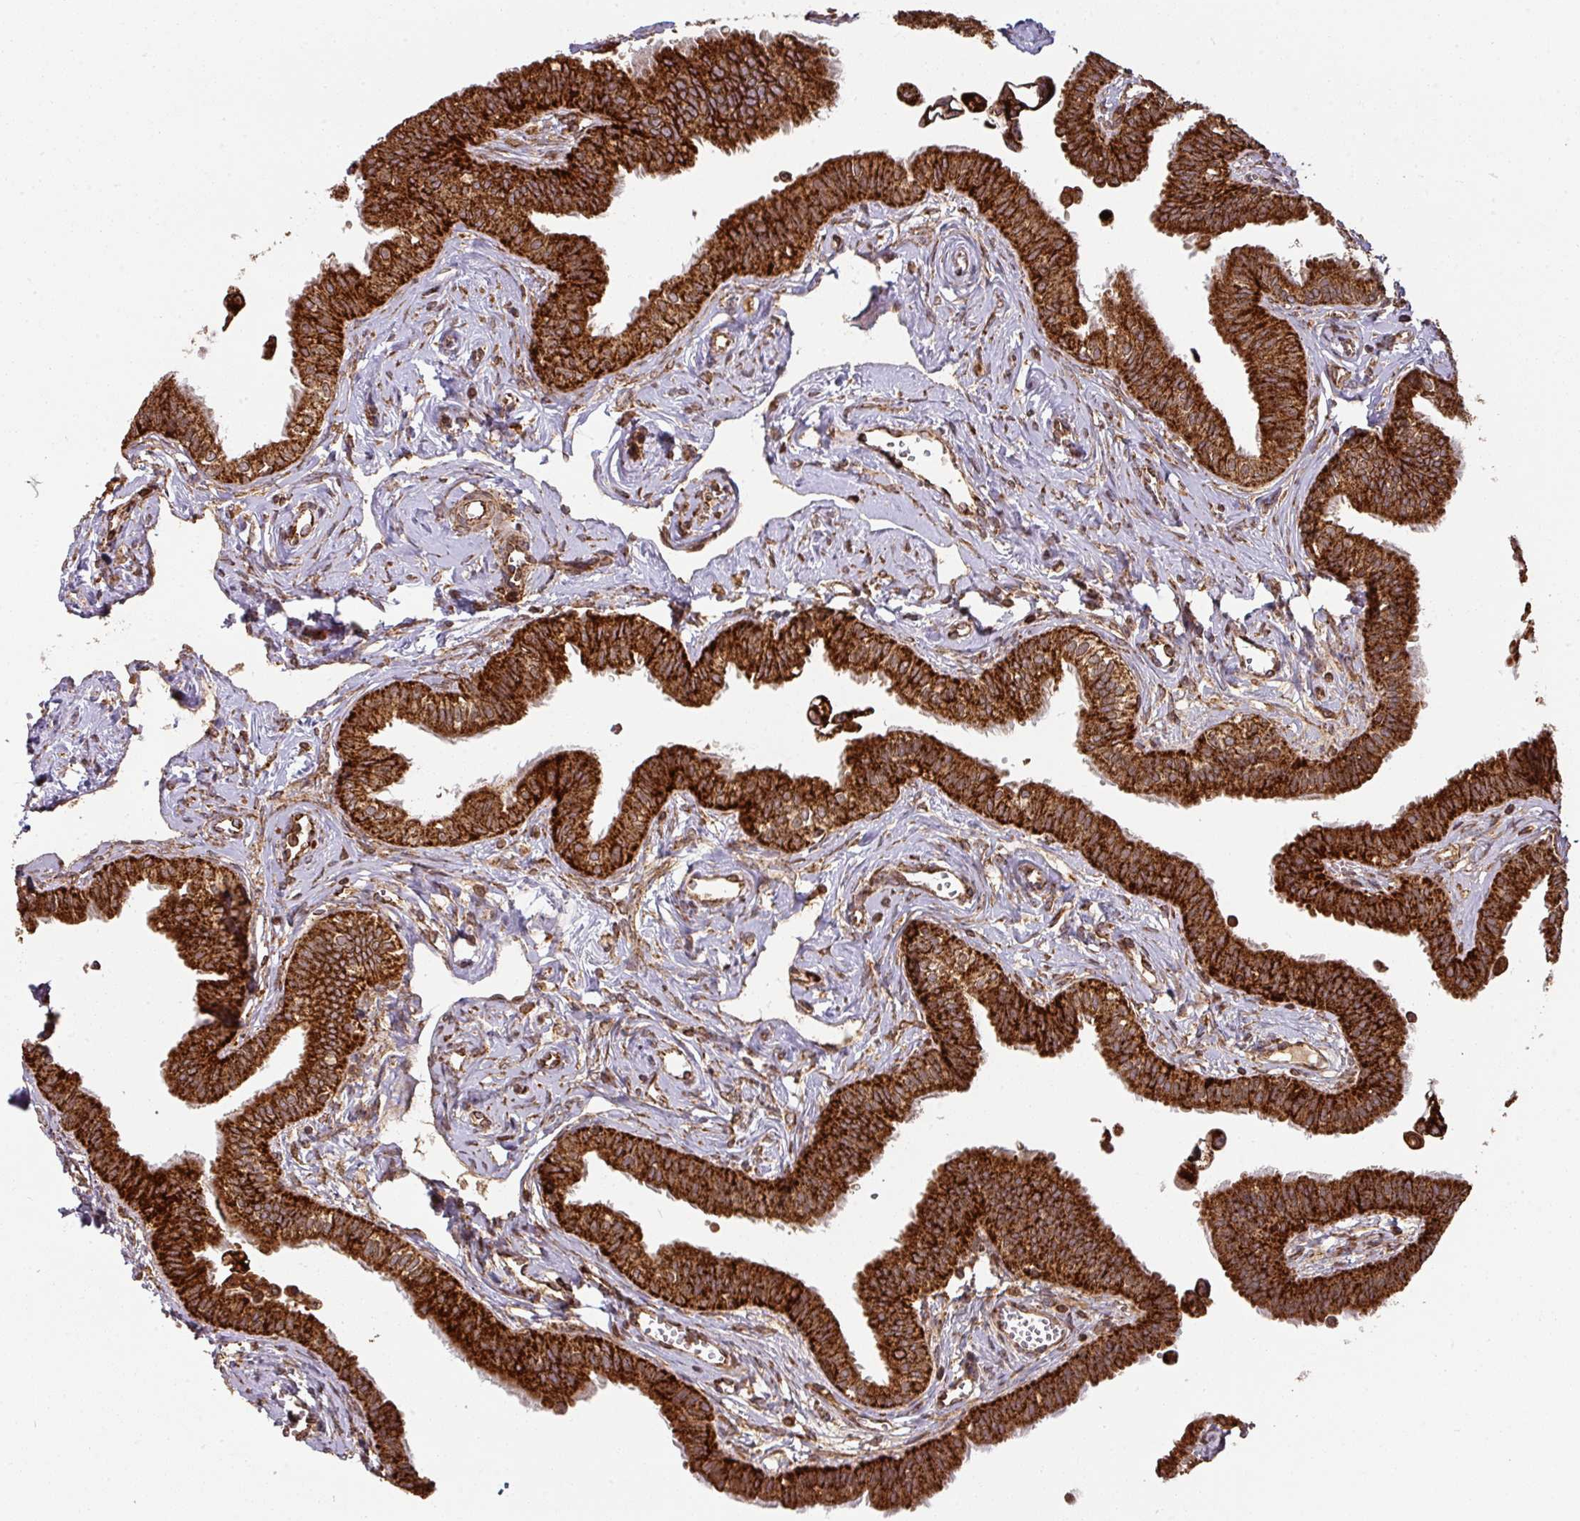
{"staining": {"intensity": "strong", "quantity": ">75%", "location": "cytoplasmic/membranous"}, "tissue": "fallopian tube", "cell_type": "Glandular cells", "image_type": "normal", "snomed": [{"axis": "morphology", "description": "Normal tissue, NOS"}, {"axis": "morphology", "description": "Carcinoma, NOS"}, {"axis": "topography", "description": "Fallopian tube"}, {"axis": "topography", "description": "Ovary"}], "caption": "Immunohistochemistry (IHC) histopathology image of normal fallopian tube: fallopian tube stained using immunohistochemistry exhibits high levels of strong protein expression localized specifically in the cytoplasmic/membranous of glandular cells, appearing as a cytoplasmic/membranous brown color.", "gene": "TRAP1", "patient": {"sex": "female", "age": 59}}